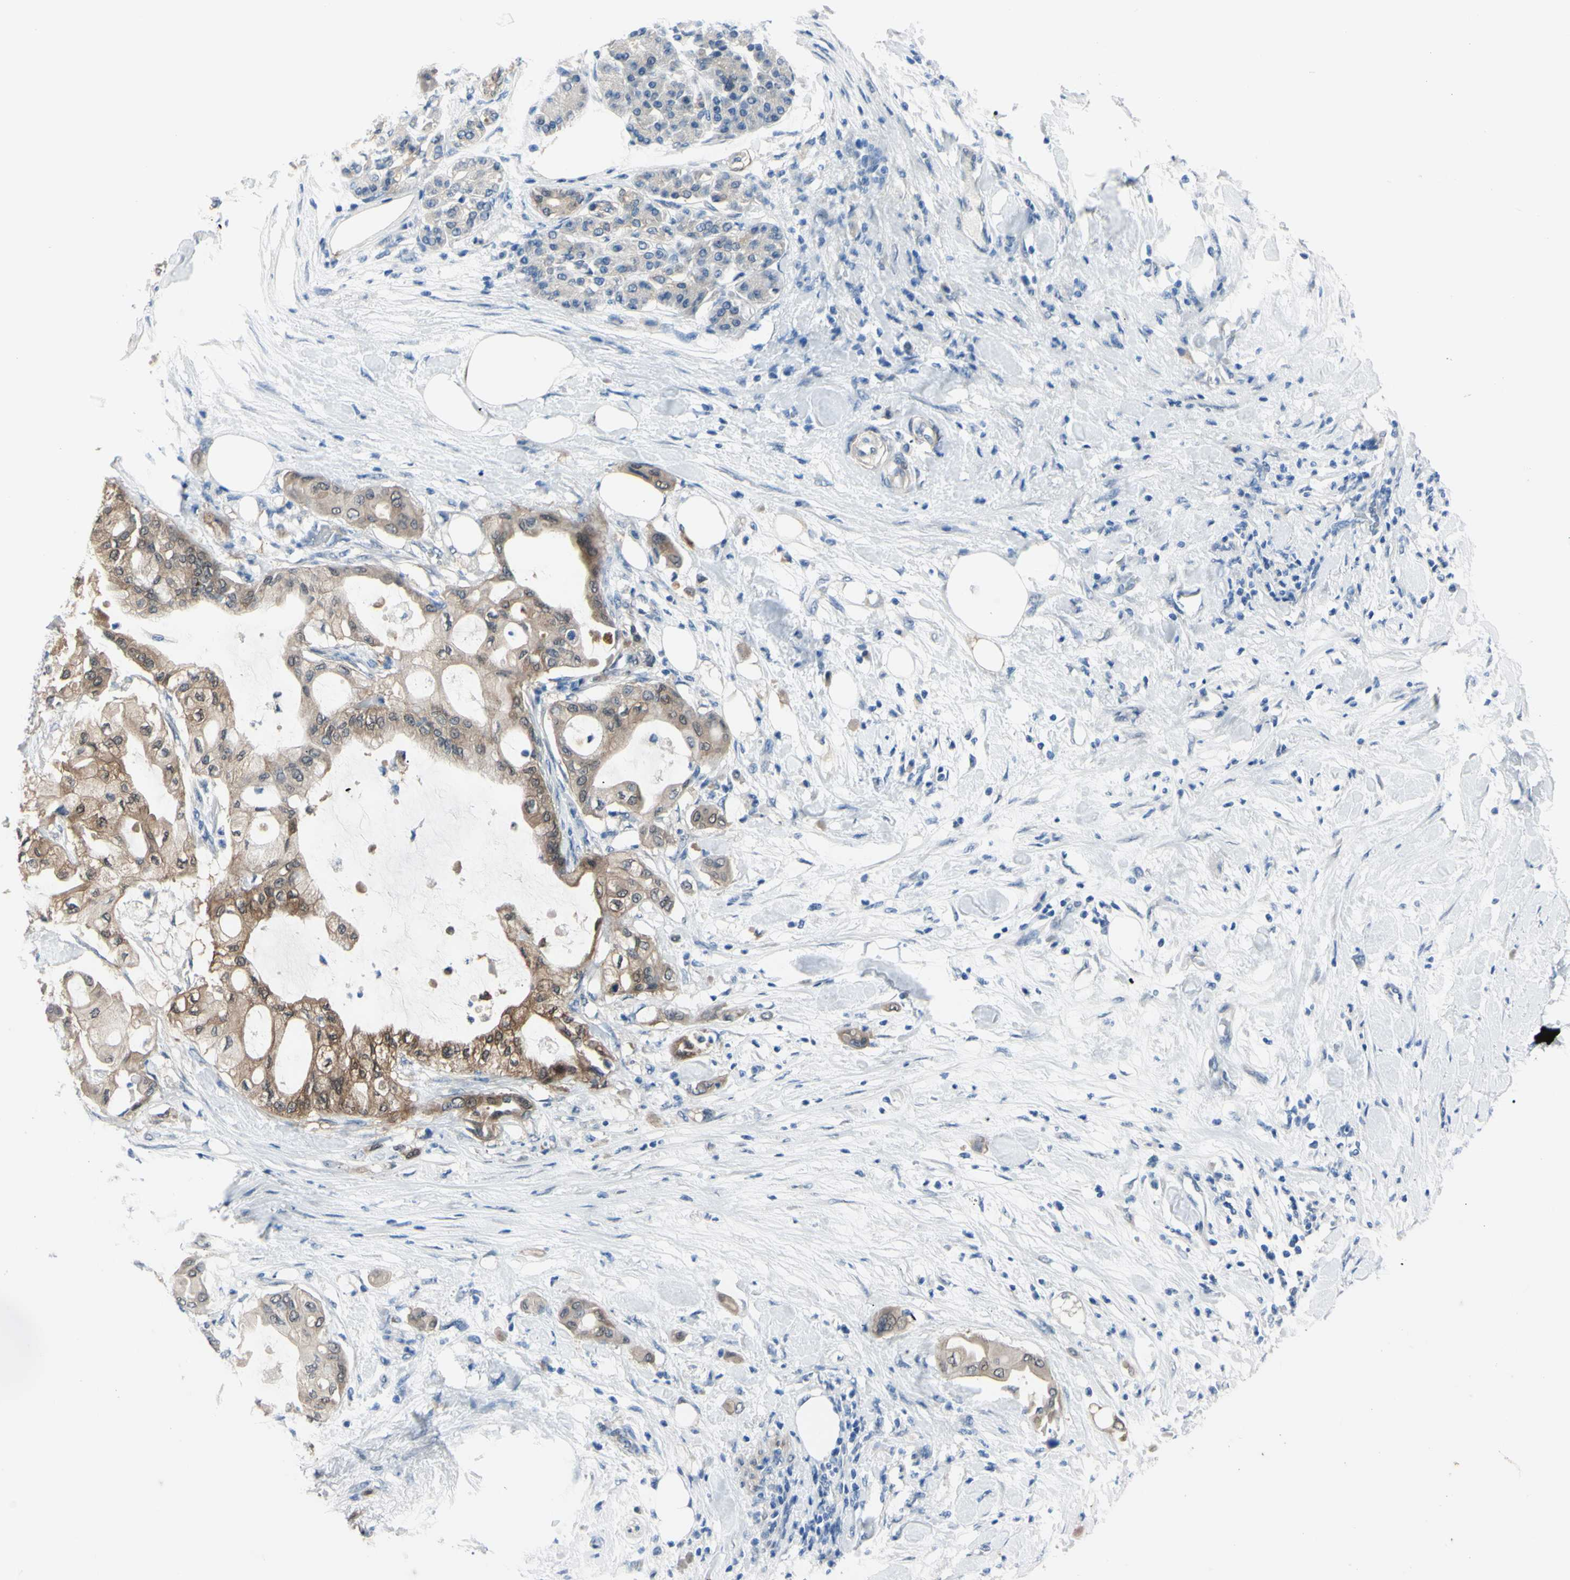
{"staining": {"intensity": "moderate", "quantity": "25%-75%", "location": "cytoplasmic/membranous,nuclear"}, "tissue": "pancreatic cancer", "cell_type": "Tumor cells", "image_type": "cancer", "snomed": [{"axis": "morphology", "description": "Adenocarcinoma, NOS"}, {"axis": "morphology", "description": "Adenocarcinoma, metastatic, NOS"}, {"axis": "topography", "description": "Lymph node"}, {"axis": "topography", "description": "Pancreas"}, {"axis": "topography", "description": "Duodenum"}], "caption": "Protein analysis of pancreatic cancer tissue shows moderate cytoplasmic/membranous and nuclear expression in about 25%-75% of tumor cells.", "gene": "NOL3", "patient": {"sex": "female", "age": 64}}